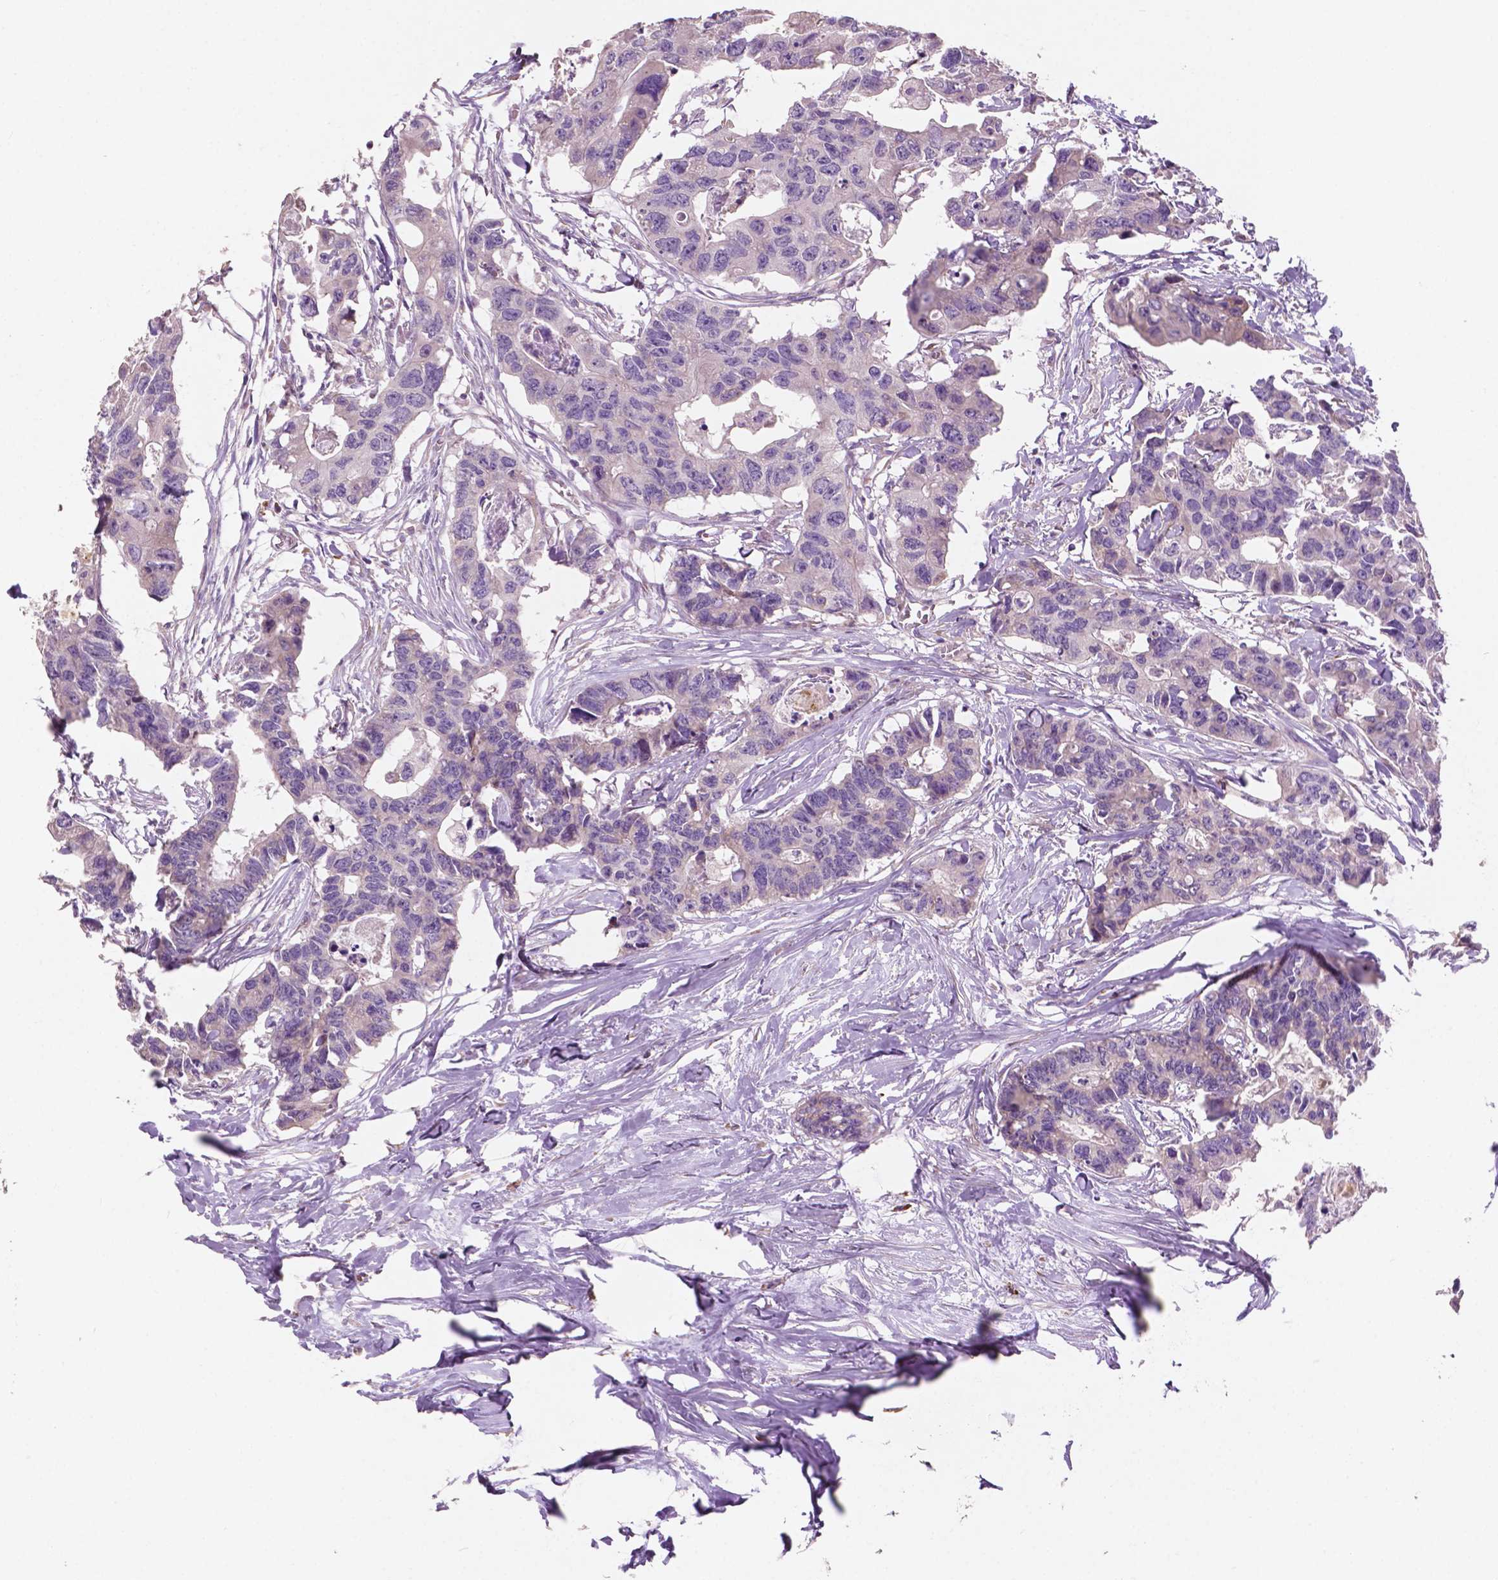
{"staining": {"intensity": "negative", "quantity": "none", "location": "none"}, "tissue": "colorectal cancer", "cell_type": "Tumor cells", "image_type": "cancer", "snomed": [{"axis": "morphology", "description": "Adenocarcinoma, NOS"}, {"axis": "topography", "description": "Rectum"}], "caption": "A high-resolution image shows immunohistochemistry (IHC) staining of colorectal cancer (adenocarcinoma), which demonstrates no significant positivity in tumor cells.", "gene": "LRP1B", "patient": {"sex": "male", "age": 57}}